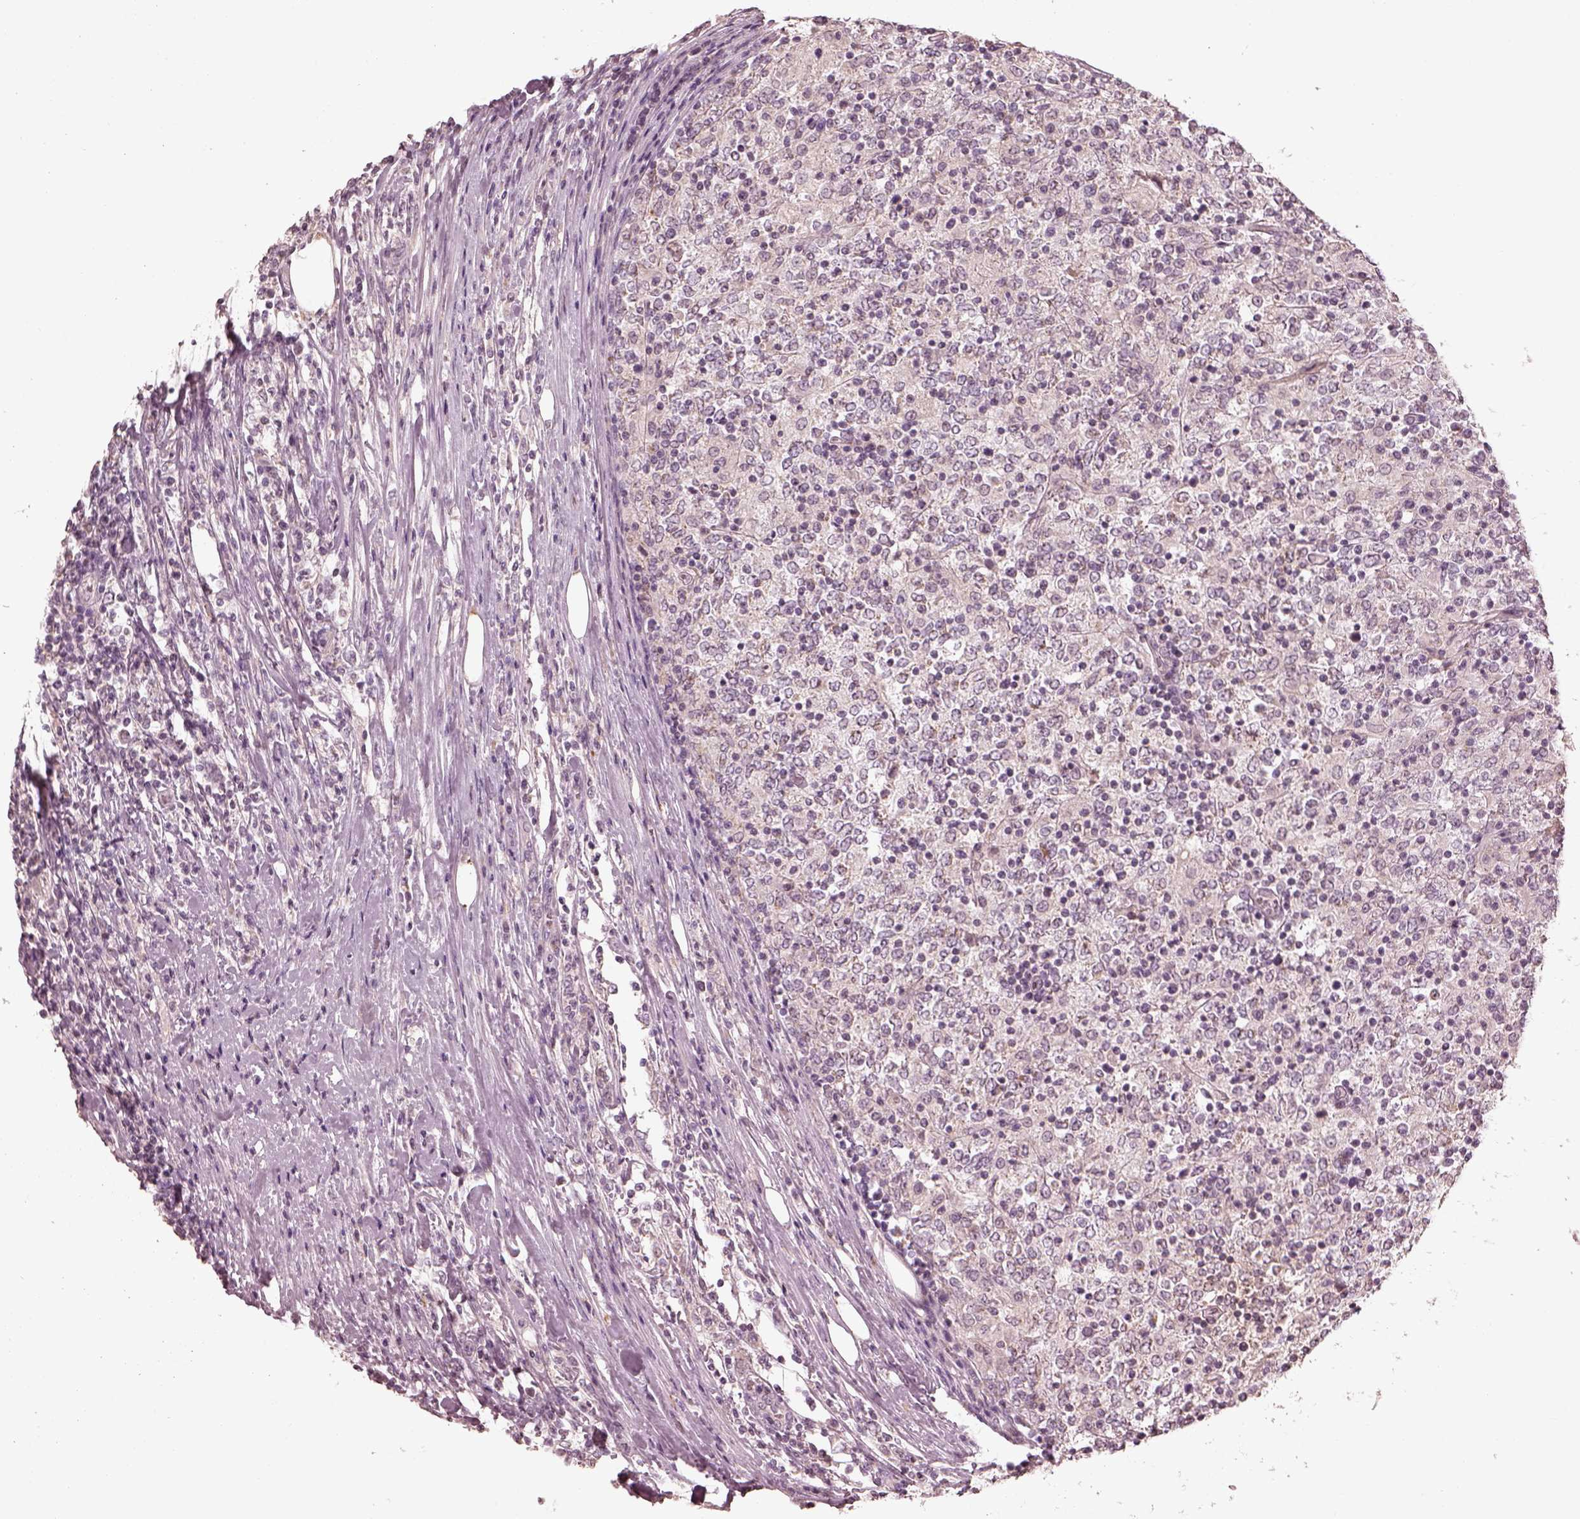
{"staining": {"intensity": "negative", "quantity": "none", "location": "none"}, "tissue": "lymphoma", "cell_type": "Tumor cells", "image_type": "cancer", "snomed": [{"axis": "morphology", "description": "Malignant lymphoma, non-Hodgkin's type, High grade"}, {"axis": "topography", "description": "Lymph node"}], "caption": "Human high-grade malignant lymphoma, non-Hodgkin's type stained for a protein using immunohistochemistry (IHC) reveals no expression in tumor cells.", "gene": "SLC25A46", "patient": {"sex": "female", "age": 84}}